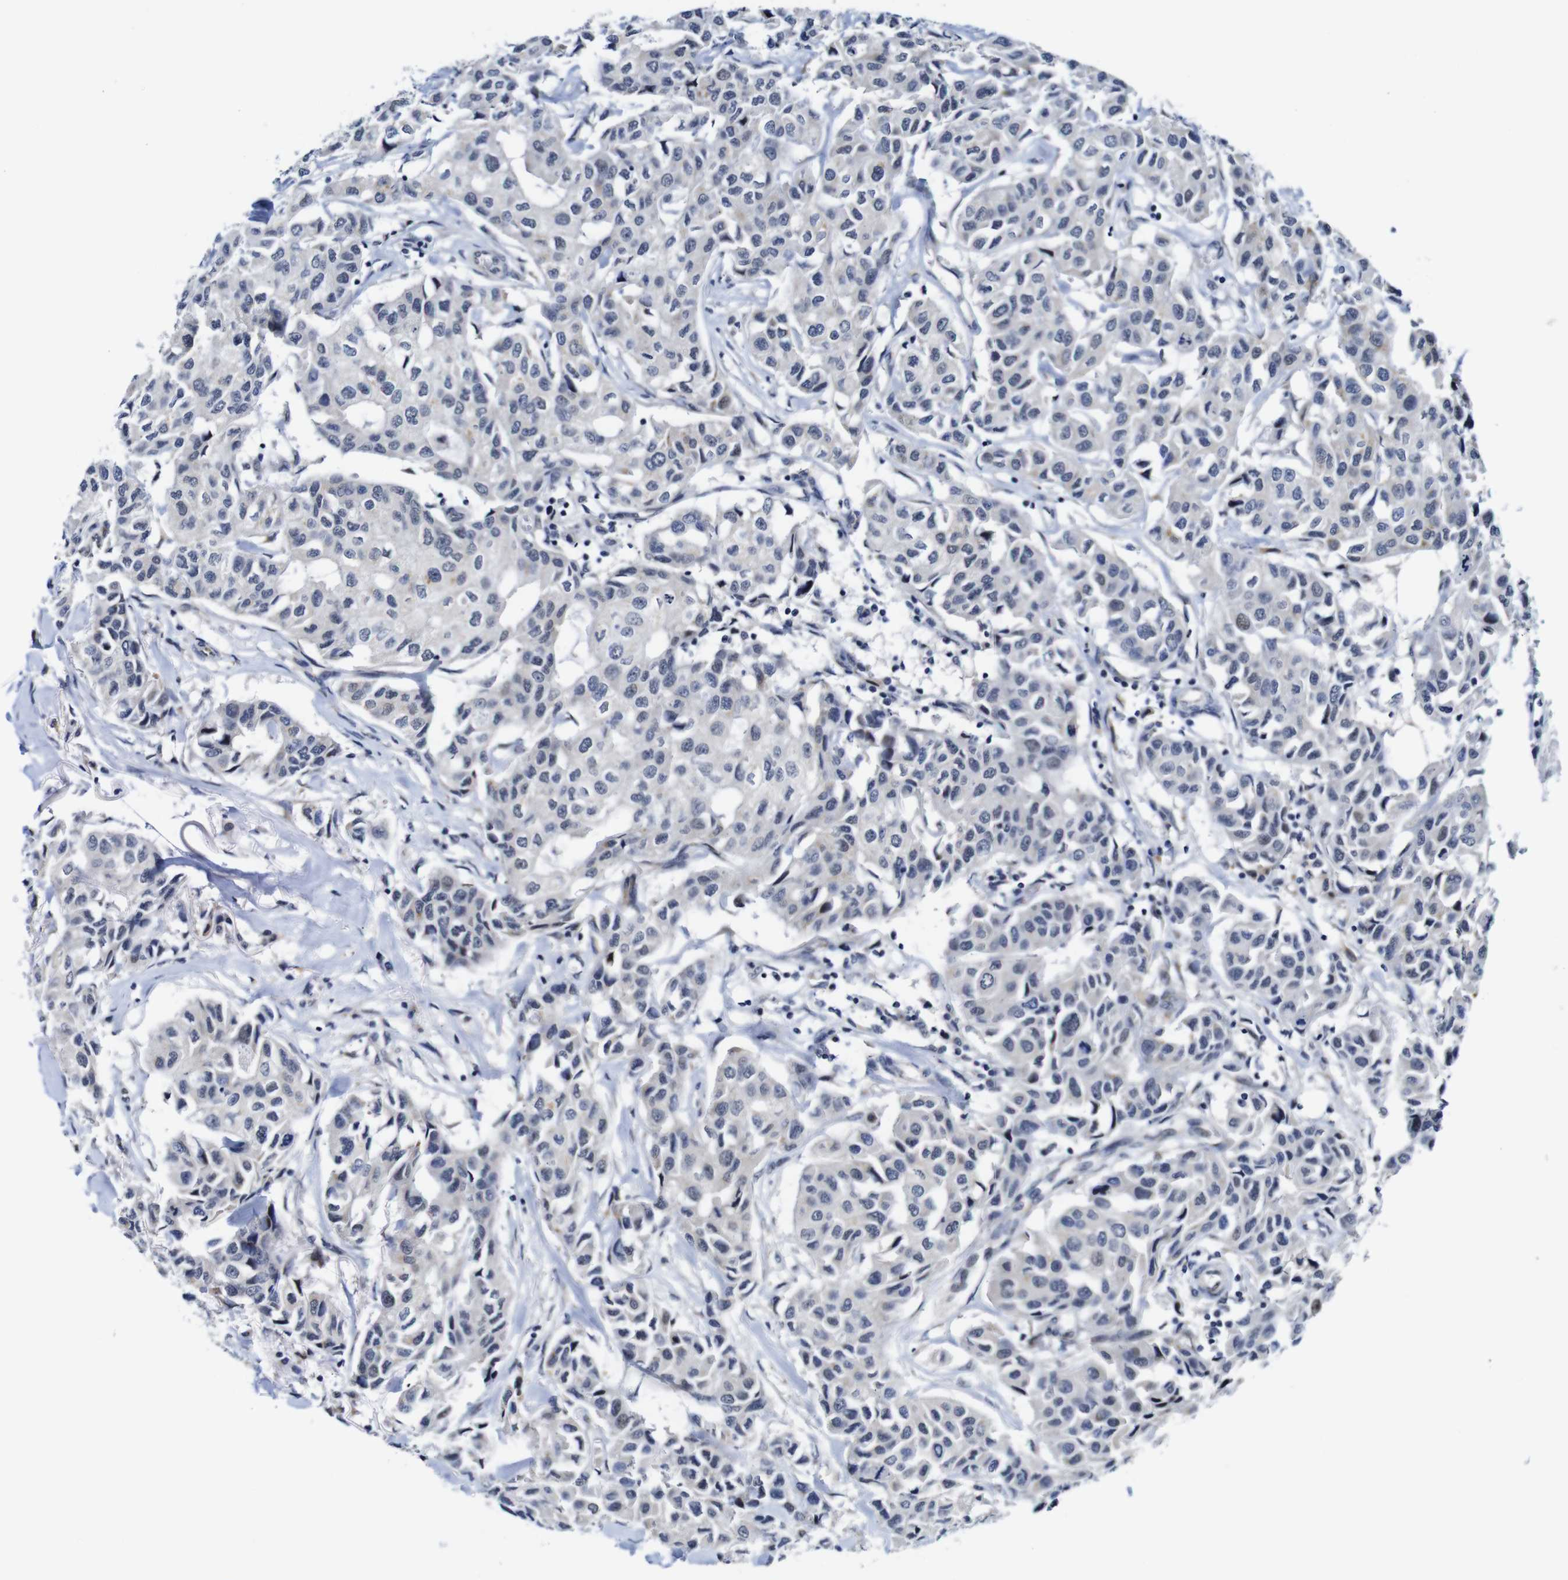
{"staining": {"intensity": "weak", "quantity": "<25%", "location": "cytoplasmic/membranous"}, "tissue": "breast cancer", "cell_type": "Tumor cells", "image_type": "cancer", "snomed": [{"axis": "morphology", "description": "Duct carcinoma"}, {"axis": "topography", "description": "Breast"}], "caption": "An immunohistochemistry image of breast cancer is shown. There is no staining in tumor cells of breast cancer. (DAB IHC, high magnification).", "gene": "FURIN", "patient": {"sex": "female", "age": 80}}